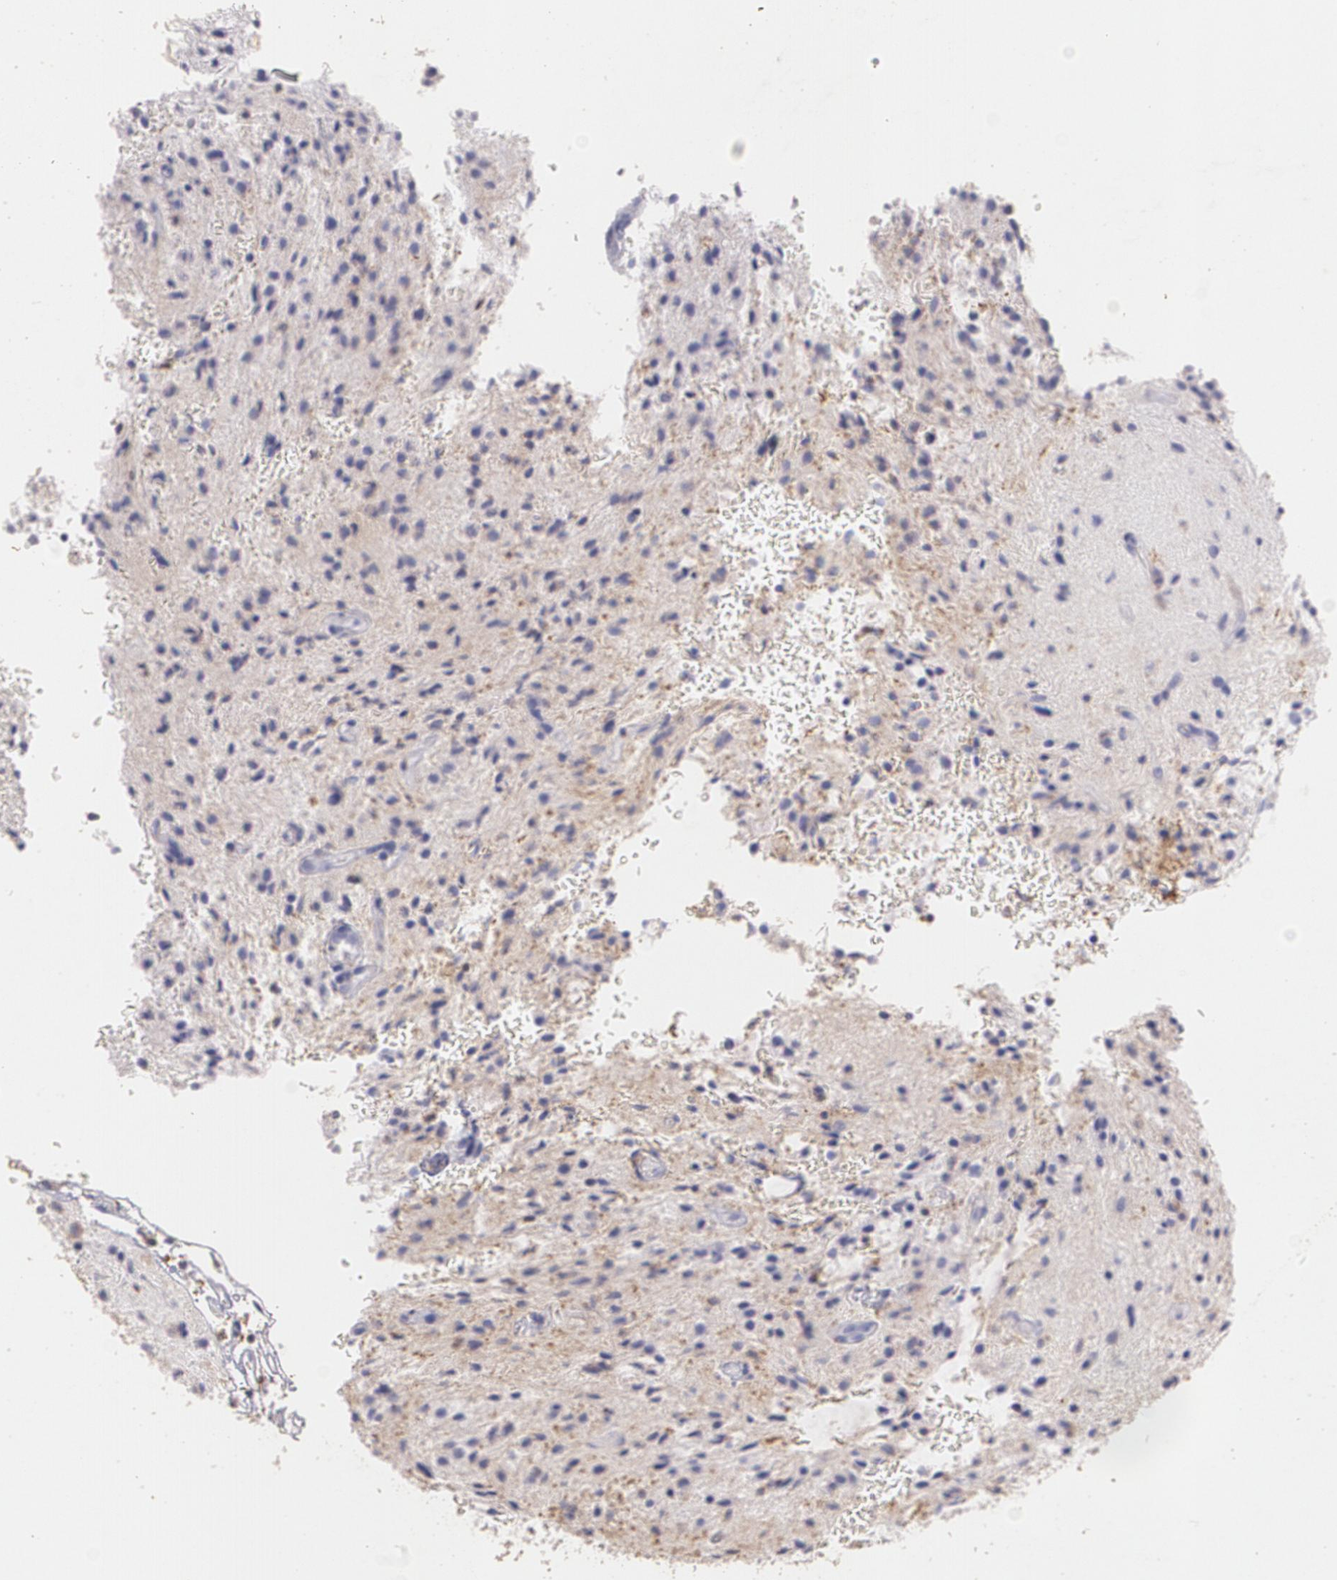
{"staining": {"intensity": "negative", "quantity": "none", "location": "none"}, "tissue": "glioma", "cell_type": "Tumor cells", "image_type": "cancer", "snomed": [{"axis": "morphology", "description": "Glioma, malignant, NOS"}, {"axis": "topography", "description": "Cerebellum"}], "caption": "High power microscopy histopathology image of an immunohistochemistry (IHC) photomicrograph of glioma, revealing no significant positivity in tumor cells.", "gene": "TGFBR1", "patient": {"sex": "female", "age": 10}}